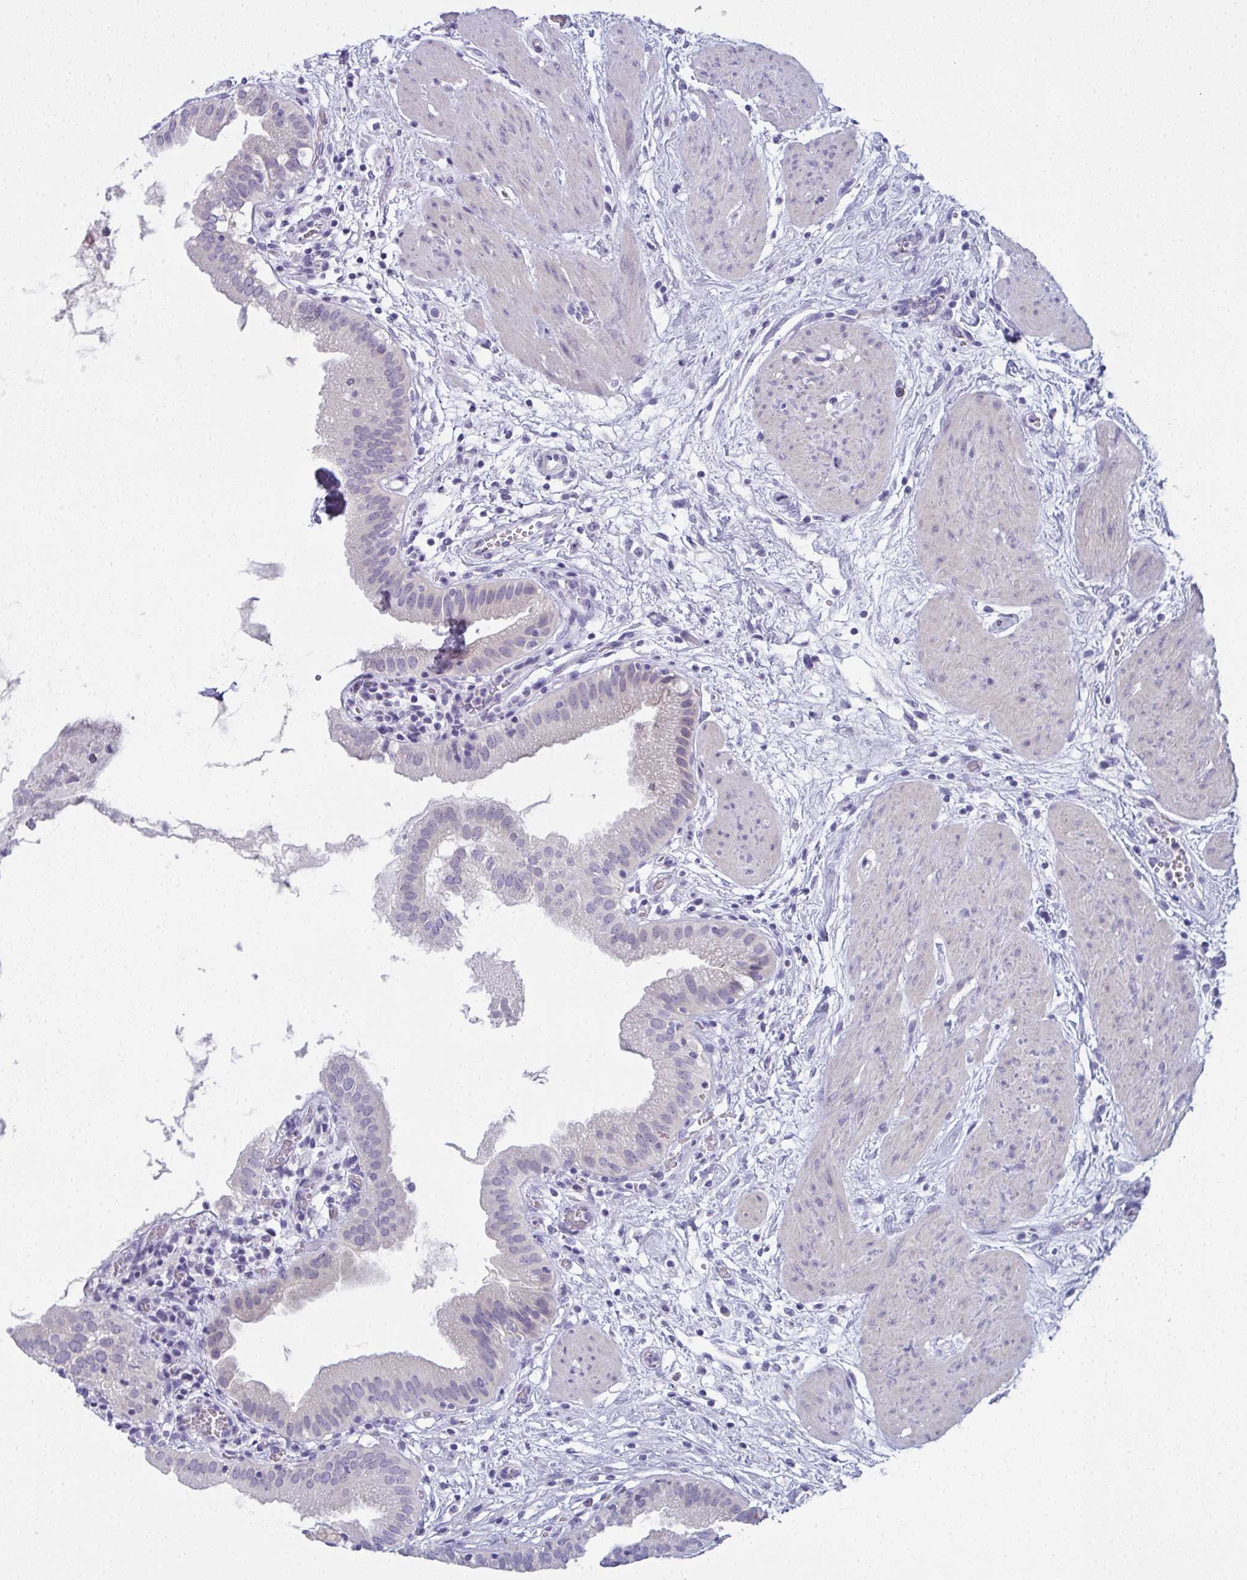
{"staining": {"intensity": "negative", "quantity": "none", "location": "none"}, "tissue": "gallbladder", "cell_type": "Glandular cells", "image_type": "normal", "snomed": [{"axis": "morphology", "description": "Normal tissue, NOS"}, {"axis": "topography", "description": "Gallbladder"}], "caption": "Gallbladder was stained to show a protein in brown. There is no significant expression in glandular cells.", "gene": "SLC36A2", "patient": {"sex": "female", "age": 65}}